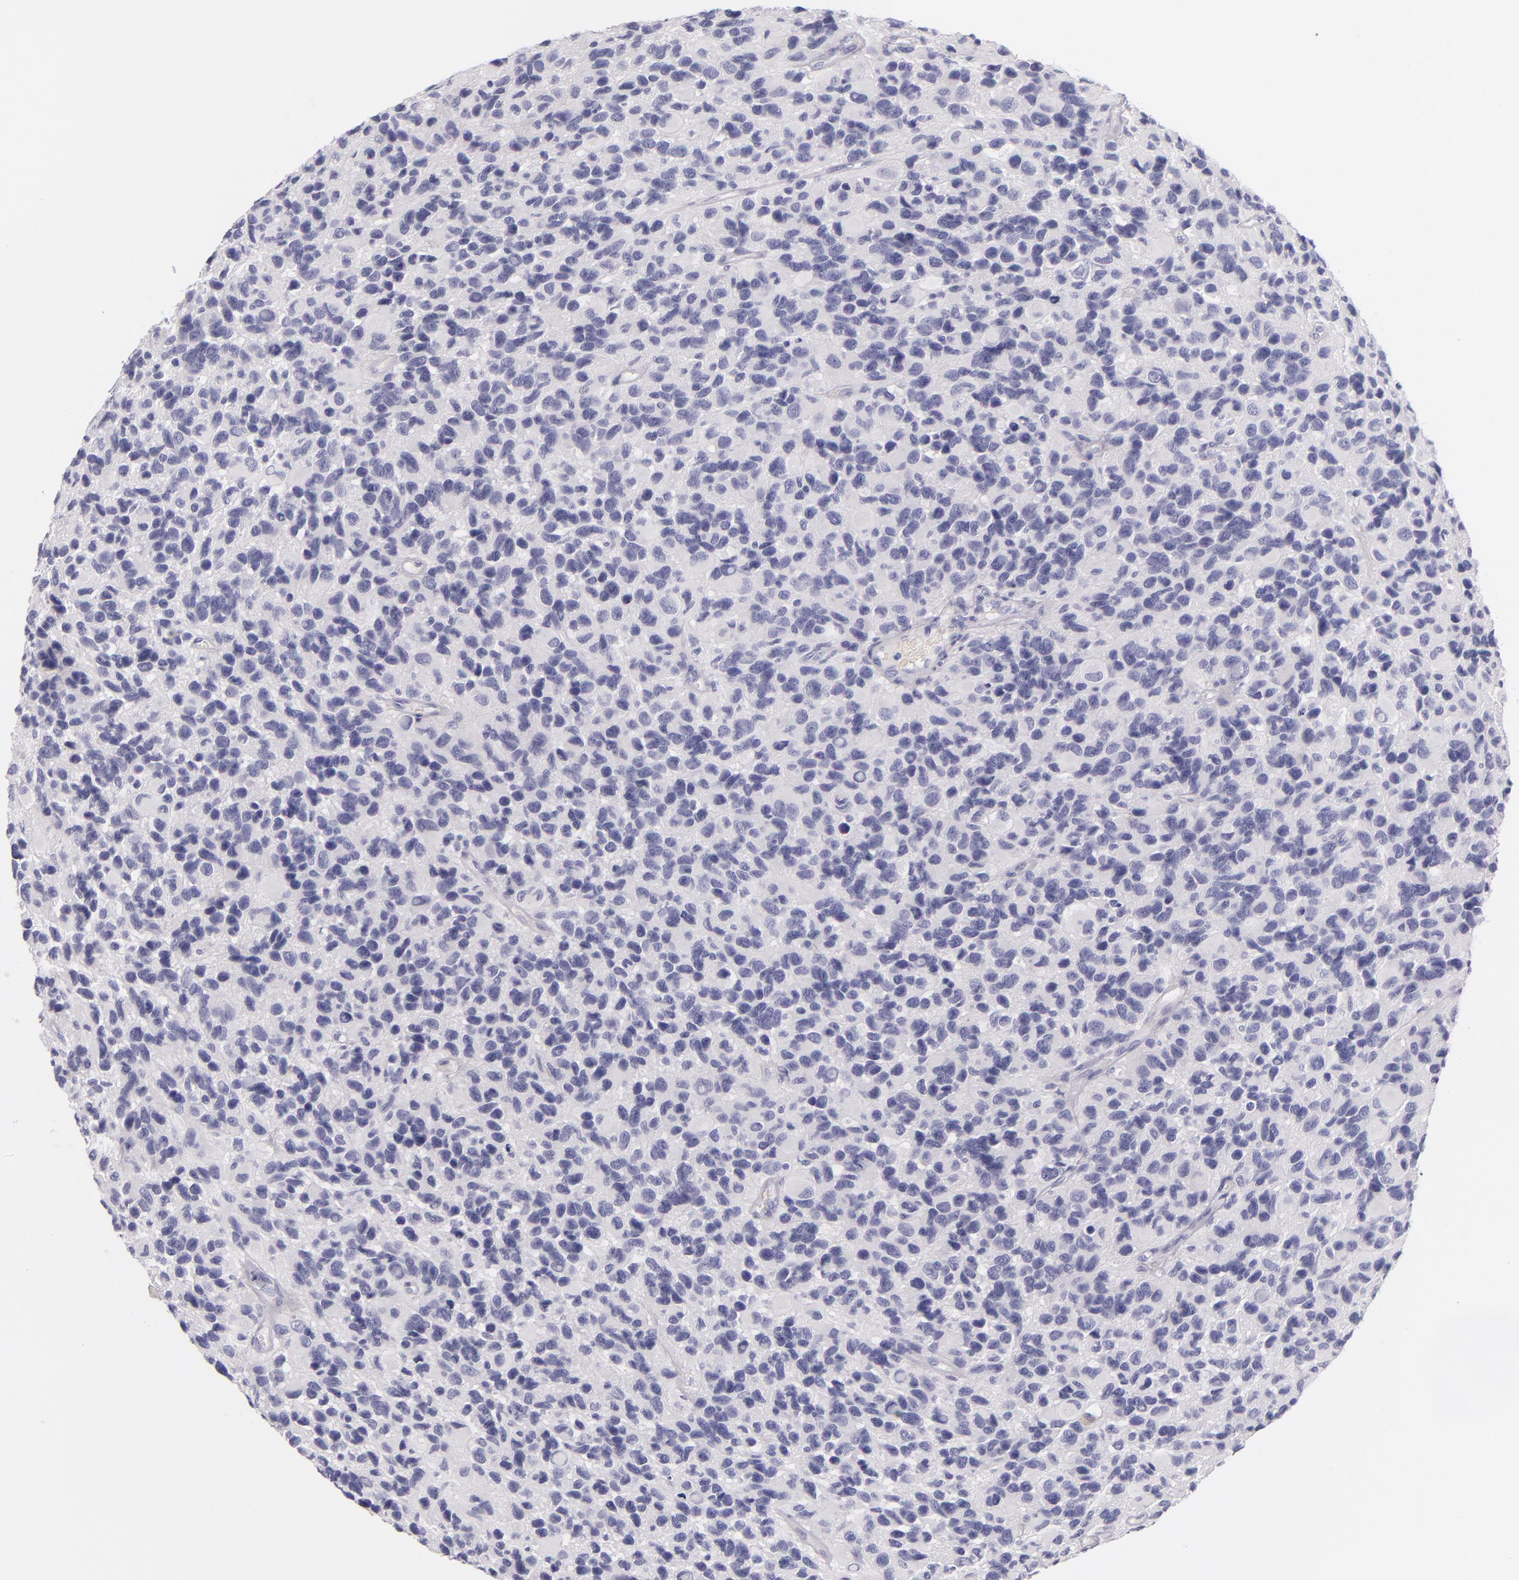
{"staining": {"intensity": "moderate", "quantity": "25%-75%", "location": "cytoplasmic/membranous"}, "tissue": "glioma", "cell_type": "Tumor cells", "image_type": "cancer", "snomed": [{"axis": "morphology", "description": "Glioma, malignant, High grade"}, {"axis": "topography", "description": "Brain"}], "caption": "A brown stain shows moderate cytoplasmic/membranous staining of a protein in glioma tumor cells.", "gene": "INA", "patient": {"sex": "male", "age": 77}}